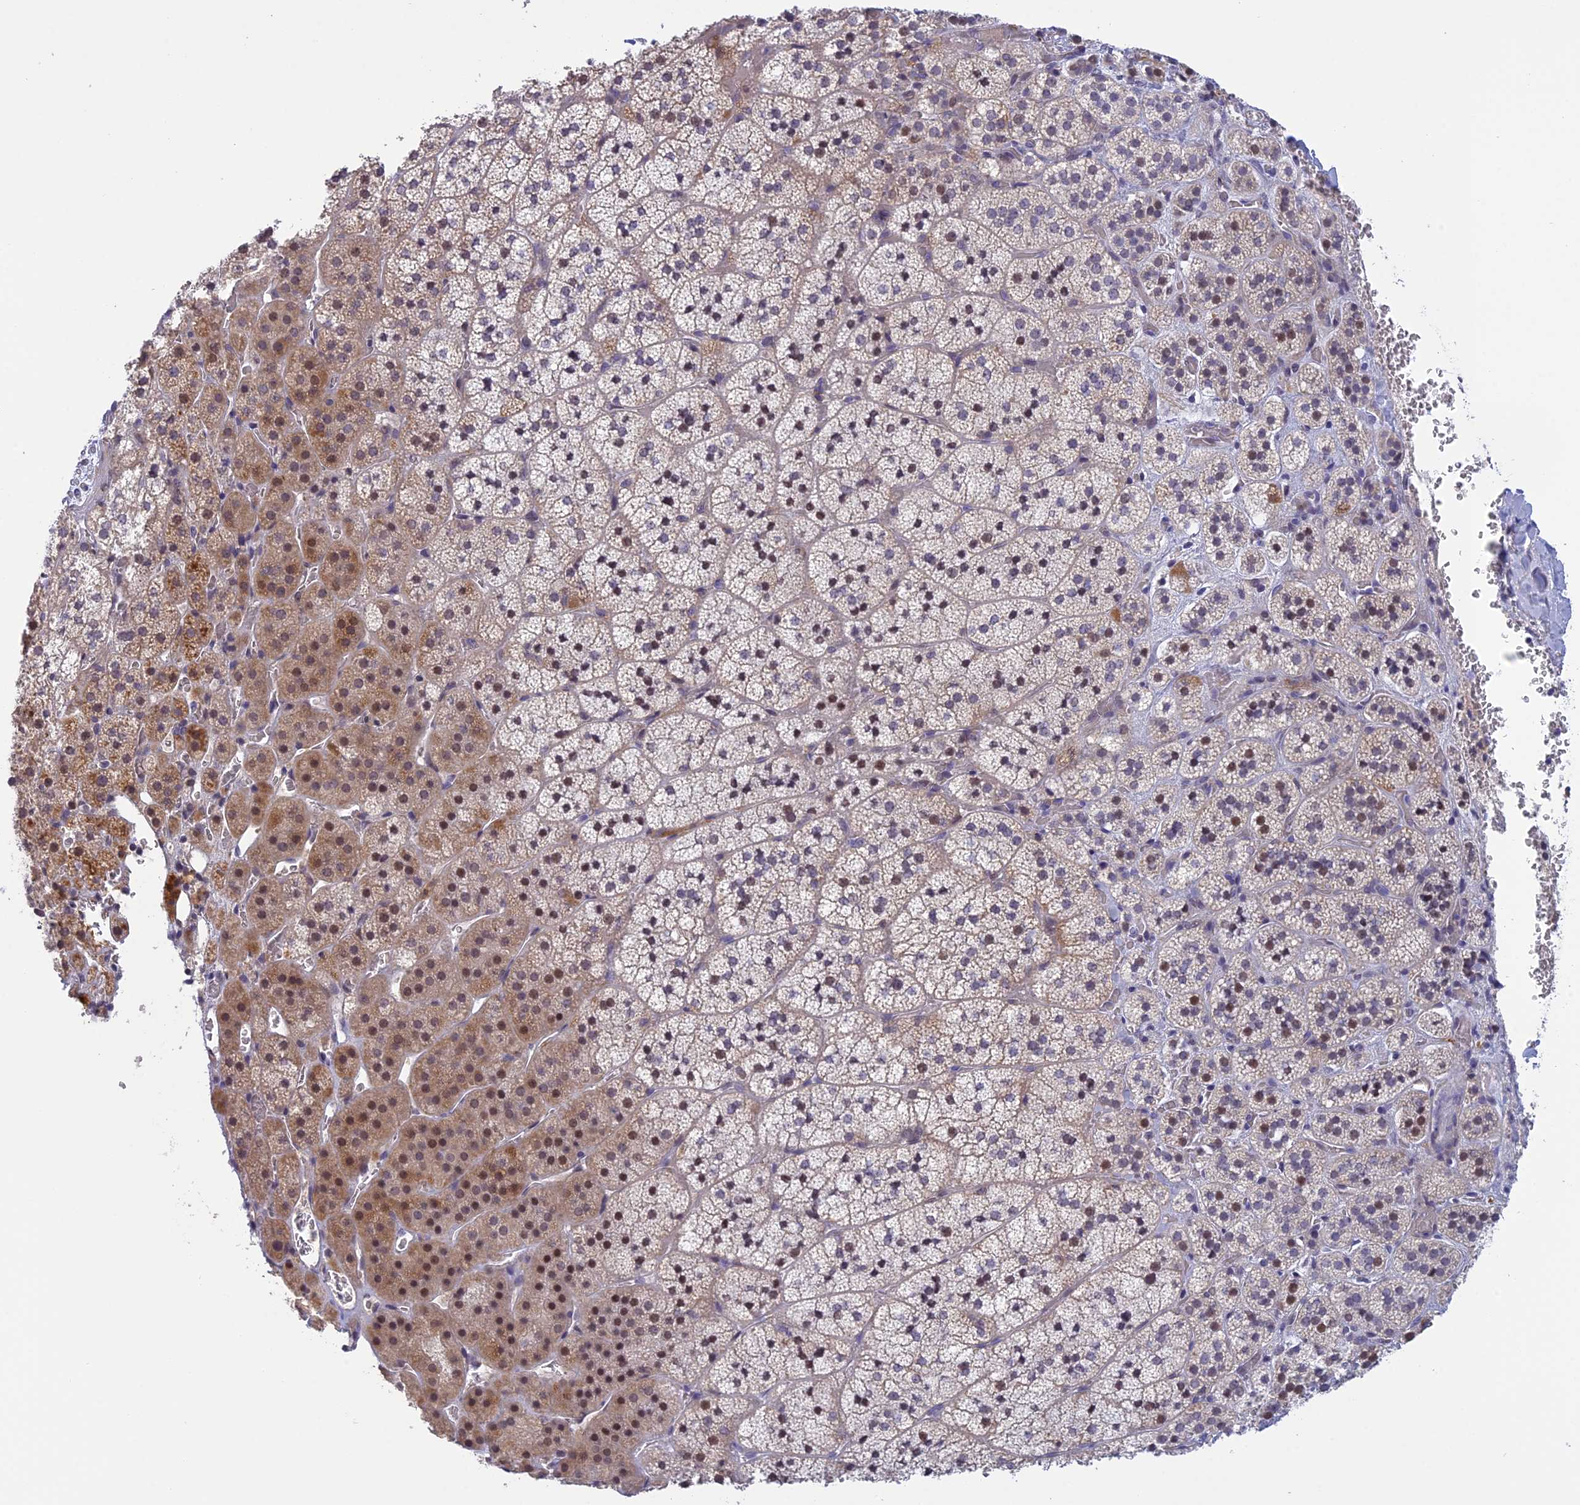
{"staining": {"intensity": "moderate", "quantity": "<25%", "location": "cytoplasmic/membranous,nuclear"}, "tissue": "adrenal gland", "cell_type": "Glandular cells", "image_type": "normal", "snomed": [{"axis": "morphology", "description": "Normal tissue, NOS"}, {"axis": "topography", "description": "Adrenal gland"}], "caption": "A histopathology image showing moderate cytoplasmic/membranous,nuclear positivity in about <25% of glandular cells in unremarkable adrenal gland, as visualized by brown immunohistochemical staining.", "gene": "CORO2A", "patient": {"sex": "female", "age": 44}}